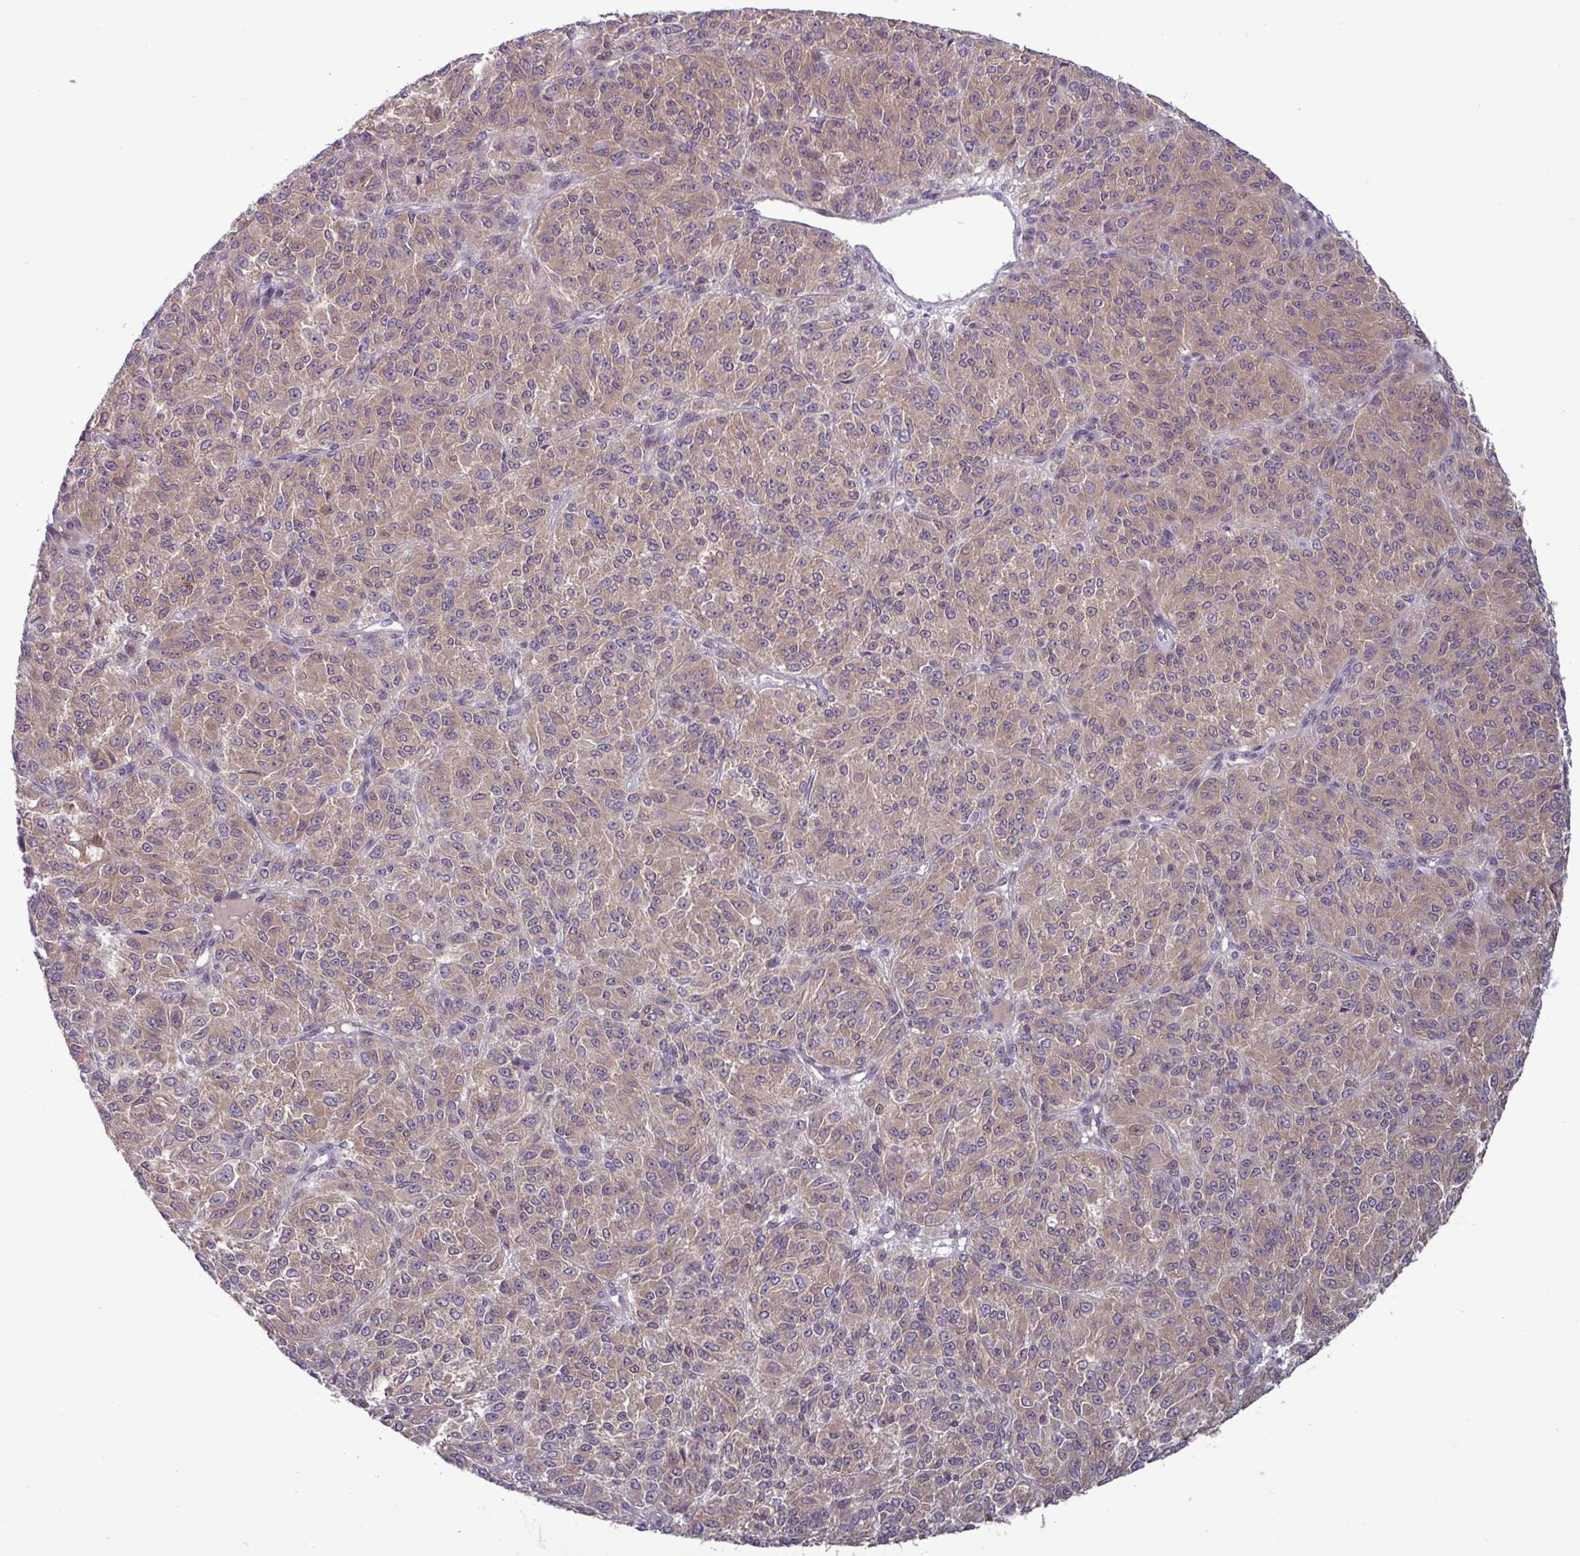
{"staining": {"intensity": "moderate", "quantity": "25%-75%", "location": "cytoplasmic/membranous"}, "tissue": "melanoma", "cell_type": "Tumor cells", "image_type": "cancer", "snomed": [{"axis": "morphology", "description": "Malignant melanoma, Metastatic site"}, {"axis": "topography", "description": "Brain"}], "caption": "IHC staining of malignant melanoma (metastatic site), which displays medium levels of moderate cytoplasmic/membranous staining in approximately 25%-75% of tumor cells indicating moderate cytoplasmic/membranous protein expression. The staining was performed using DAB (brown) for protein detection and nuclei were counterstained in hematoxylin (blue).", "gene": "GLTP", "patient": {"sex": "female", "age": 56}}